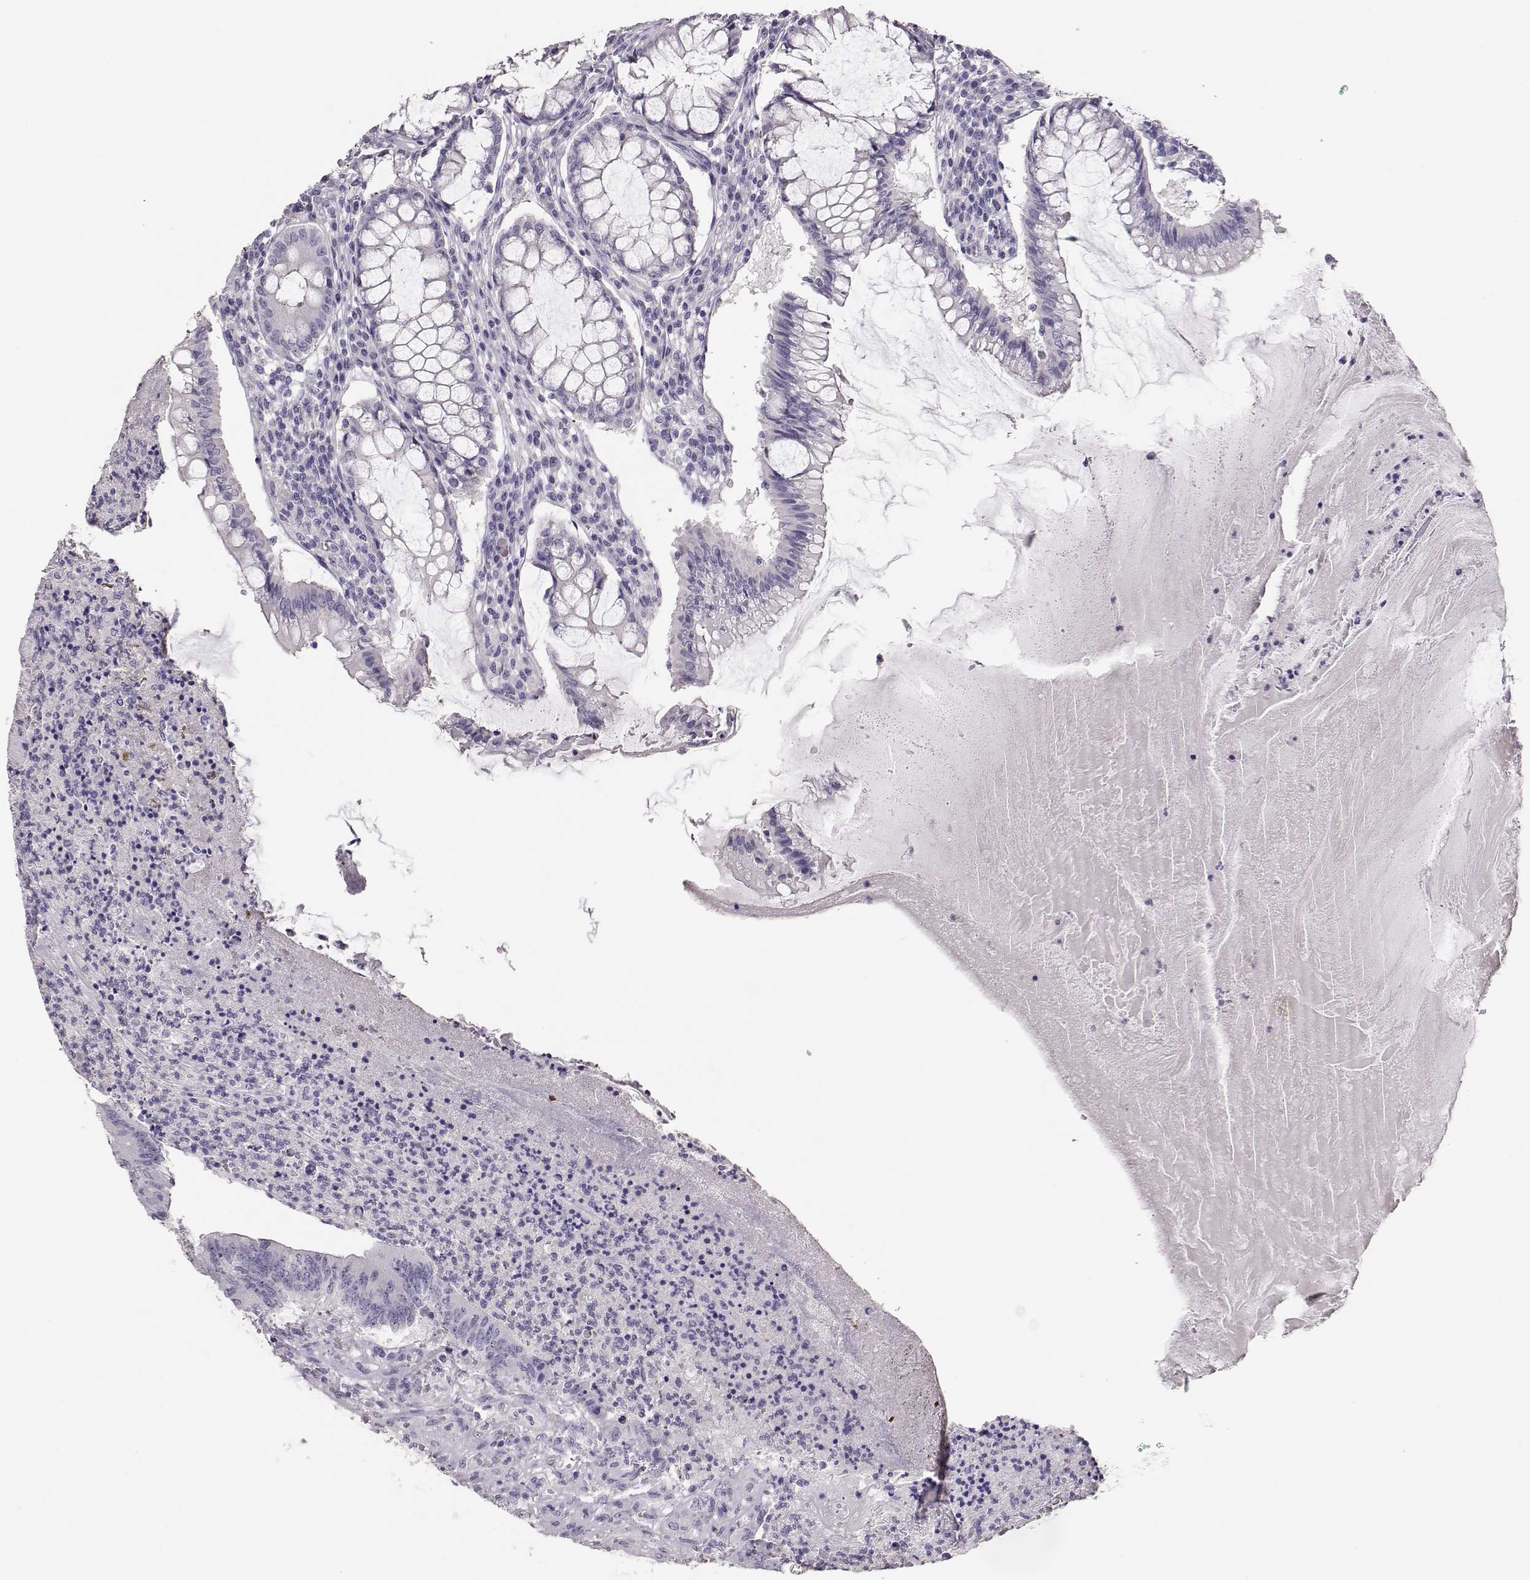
{"staining": {"intensity": "negative", "quantity": "none", "location": "none"}, "tissue": "colorectal cancer", "cell_type": "Tumor cells", "image_type": "cancer", "snomed": [{"axis": "morphology", "description": "Adenocarcinoma, NOS"}, {"axis": "topography", "description": "Colon"}], "caption": "An image of colorectal adenocarcinoma stained for a protein exhibits no brown staining in tumor cells. The staining is performed using DAB (3,3'-diaminobenzidine) brown chromogen with nuclei counter-stained in using hematoxylin.", "gene": "MAGEC1", "patient": {"sex": "female", "age": 70}}